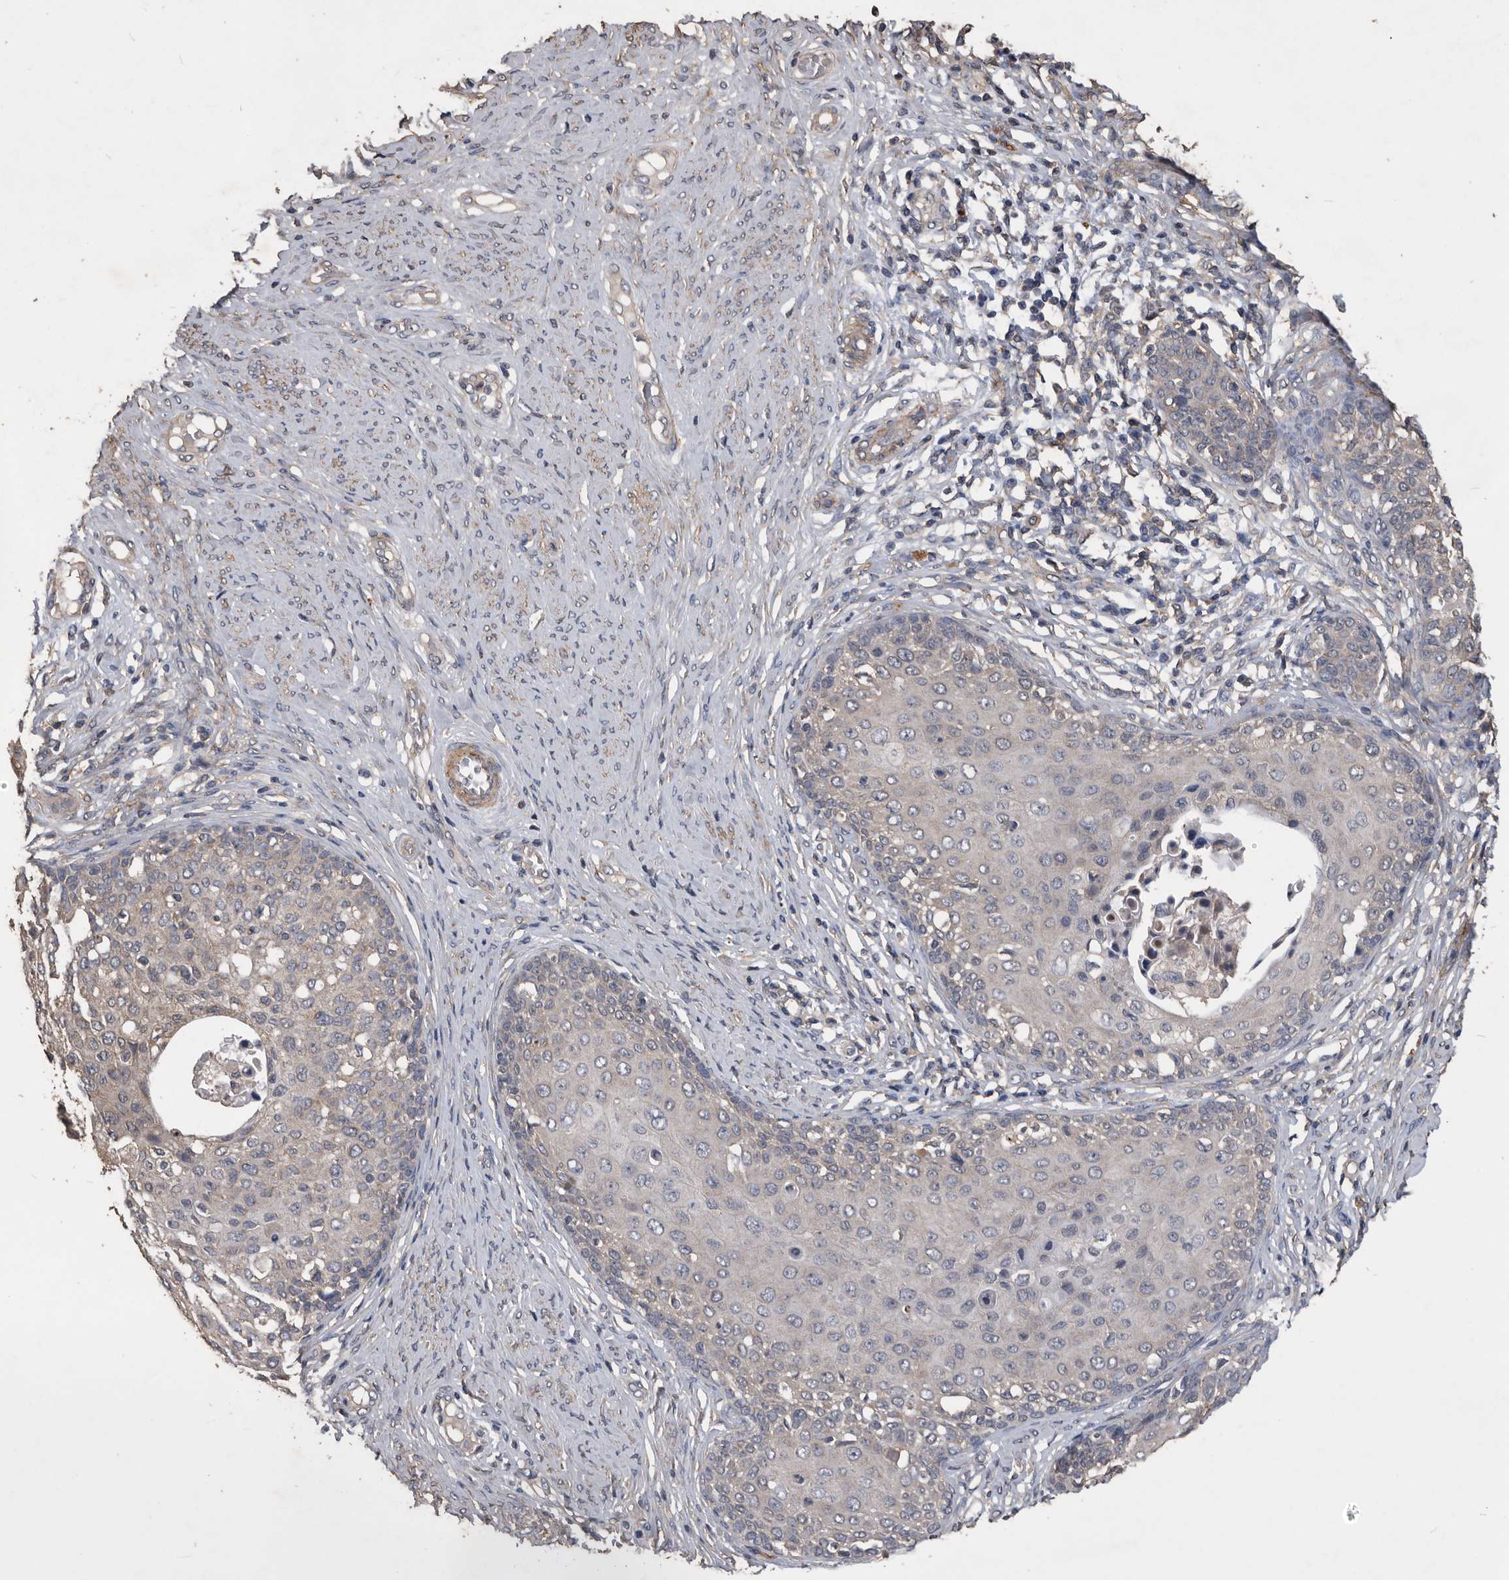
{"staining": {"intensity": "weak", "quantity": "25%-75%", "location": "cytoplasmic/membranous"}, "tissue": "cervical cancer", "cell_type": "Tumor cells", "image_type": "cancer", "snomed": [{"axis": "morphology", "description": "Squamous cell carcinoma, NOS"}, {"axis": "morphology", "description": "Adenocarcinoma, NOS"}, {"axis": "topography", "description": "Cervix"}], "caption": "The histopathology image demonstrates staining of cervical cancer, revealing weak cytoplasmic/membranous protein staining (brown color) within tumor cells.", "gene": "NRBP1", "patient": {"sex": "female", "age": 52}}